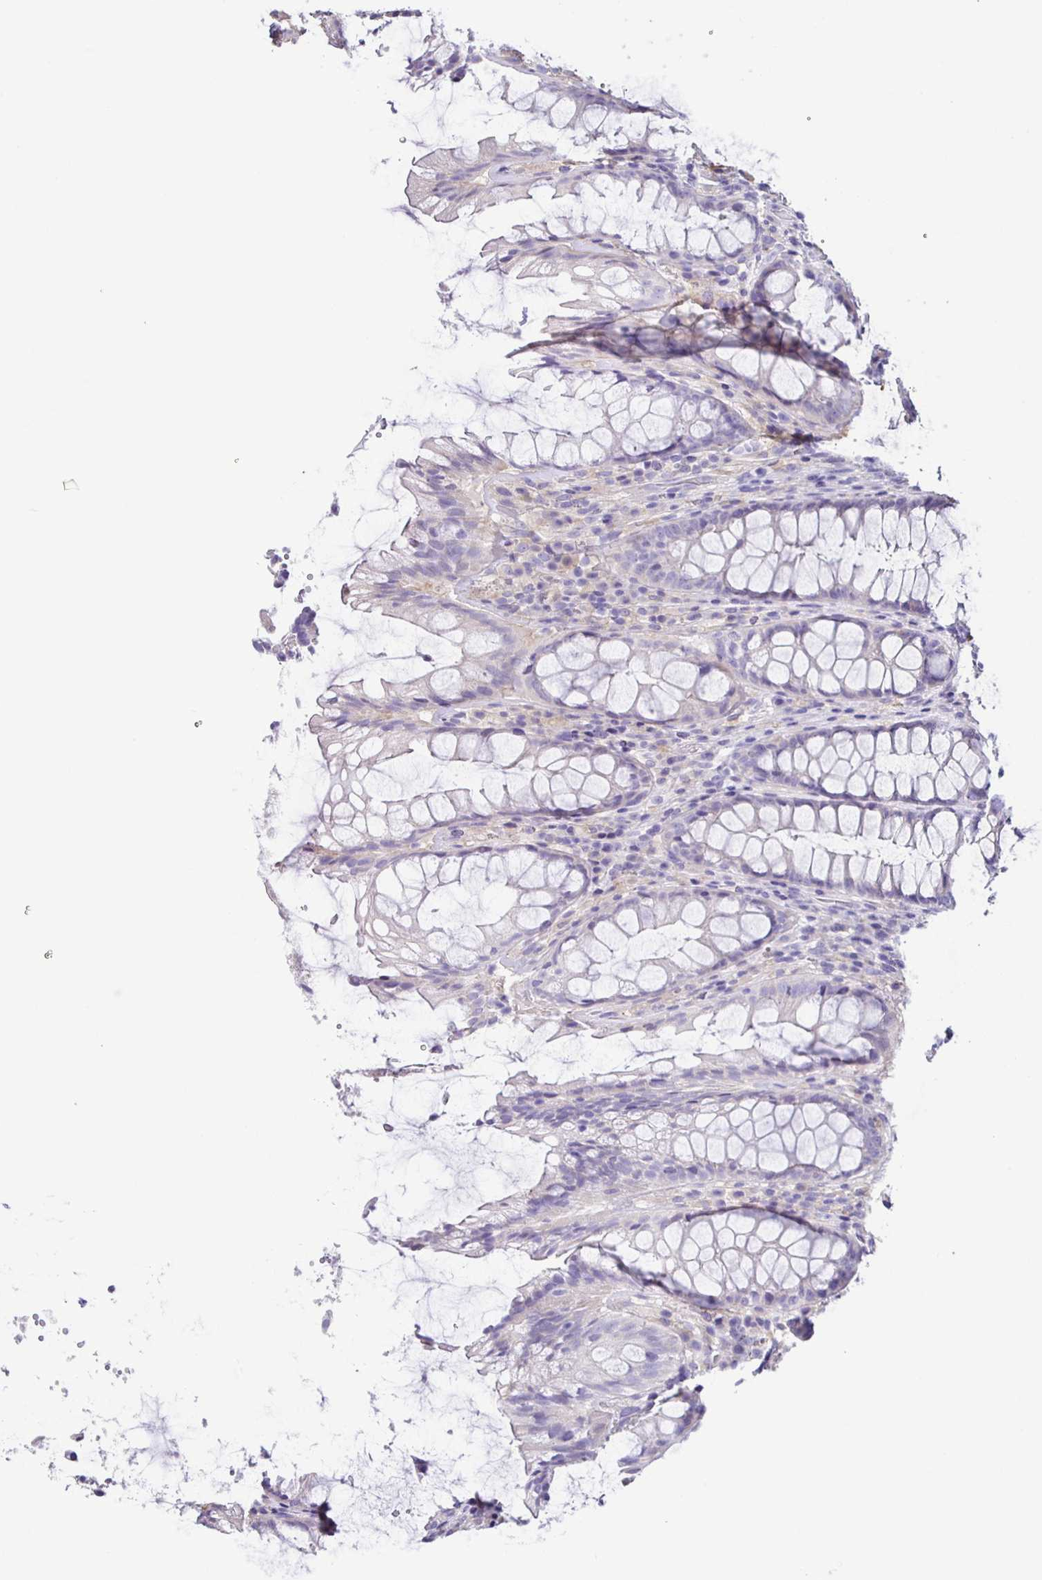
{"staining": {"intensity": "negative", "quantity": "none", "location": "none"}, "tissue": "rectum", "cell_type": "Glandular cells", "image_type": "normal", "snomed": [{"axis": "morphology", "description": "Normal tissue, NOS"}, {"axis": "topography", "description": "Rectum"}], "caption": "The photomicrograph displays no significant staining in glandular cells of rectum. (DAB (3,3'-diaminobenzidine) immunohistochemistry, high magnification).", "gene": "BOLL", "patient": {"sex": "male", "age": 72}}